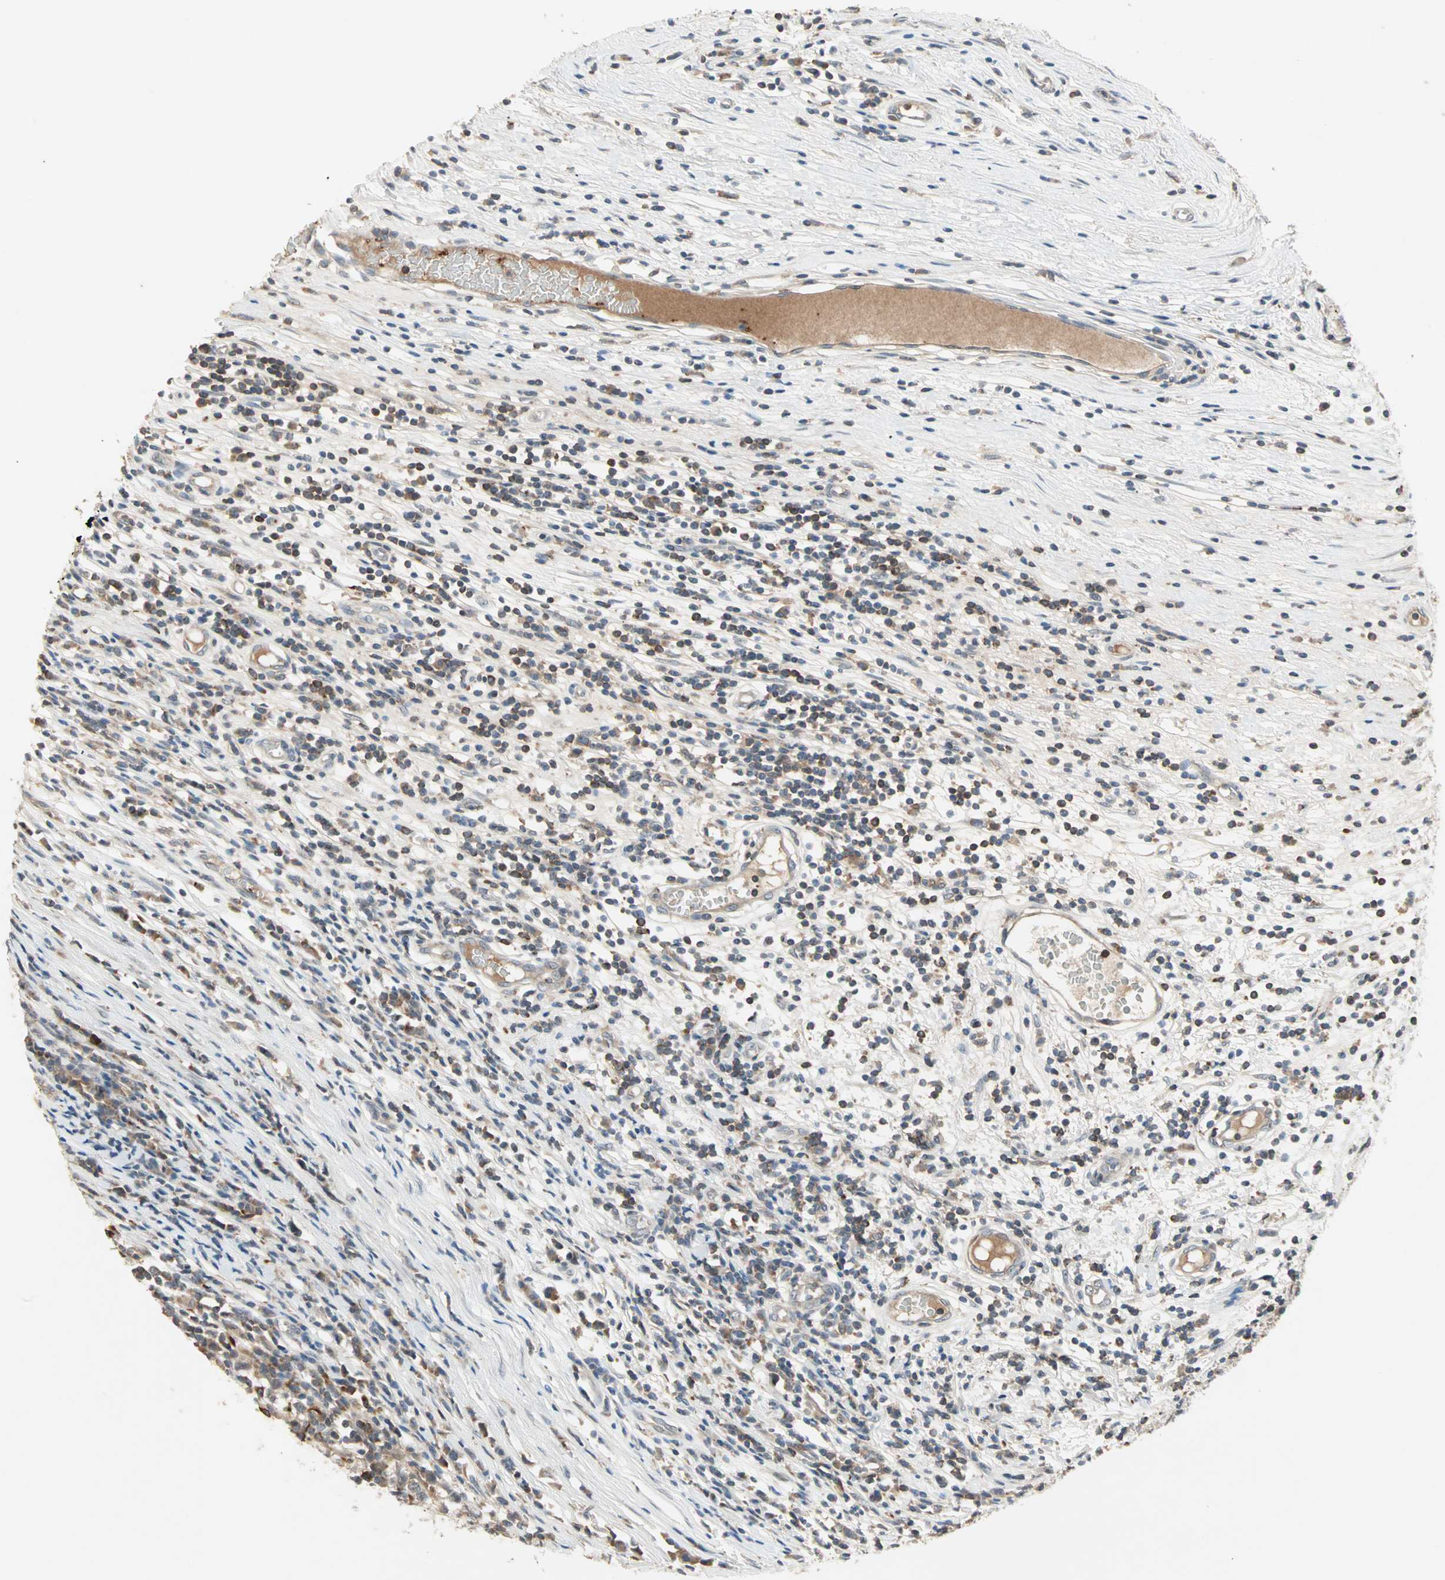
{"staining": {"intensity": "weak", "quantity": "25%-75%", "location": "cytoplasmic/membranous"}, "tissue": "testis cancer", "cell_type": "Tumor cells", "image_type": "cancer", "snomed": [{"axis": "morphology", "description": "Seminoma, NOS"}, {"axis": "topography", "description": "Testis"}], "caption": "A brown stain labels weak cytoplasmic/membranous positivity of a protein in testis seminoma tumor cells. The staining was performed using DAB, with brown indicating positive protein expression. Nuclei are stained blue with hematoxylin.", "gene": "PROS1", "patient": {"sex": "male", "age": 65}}